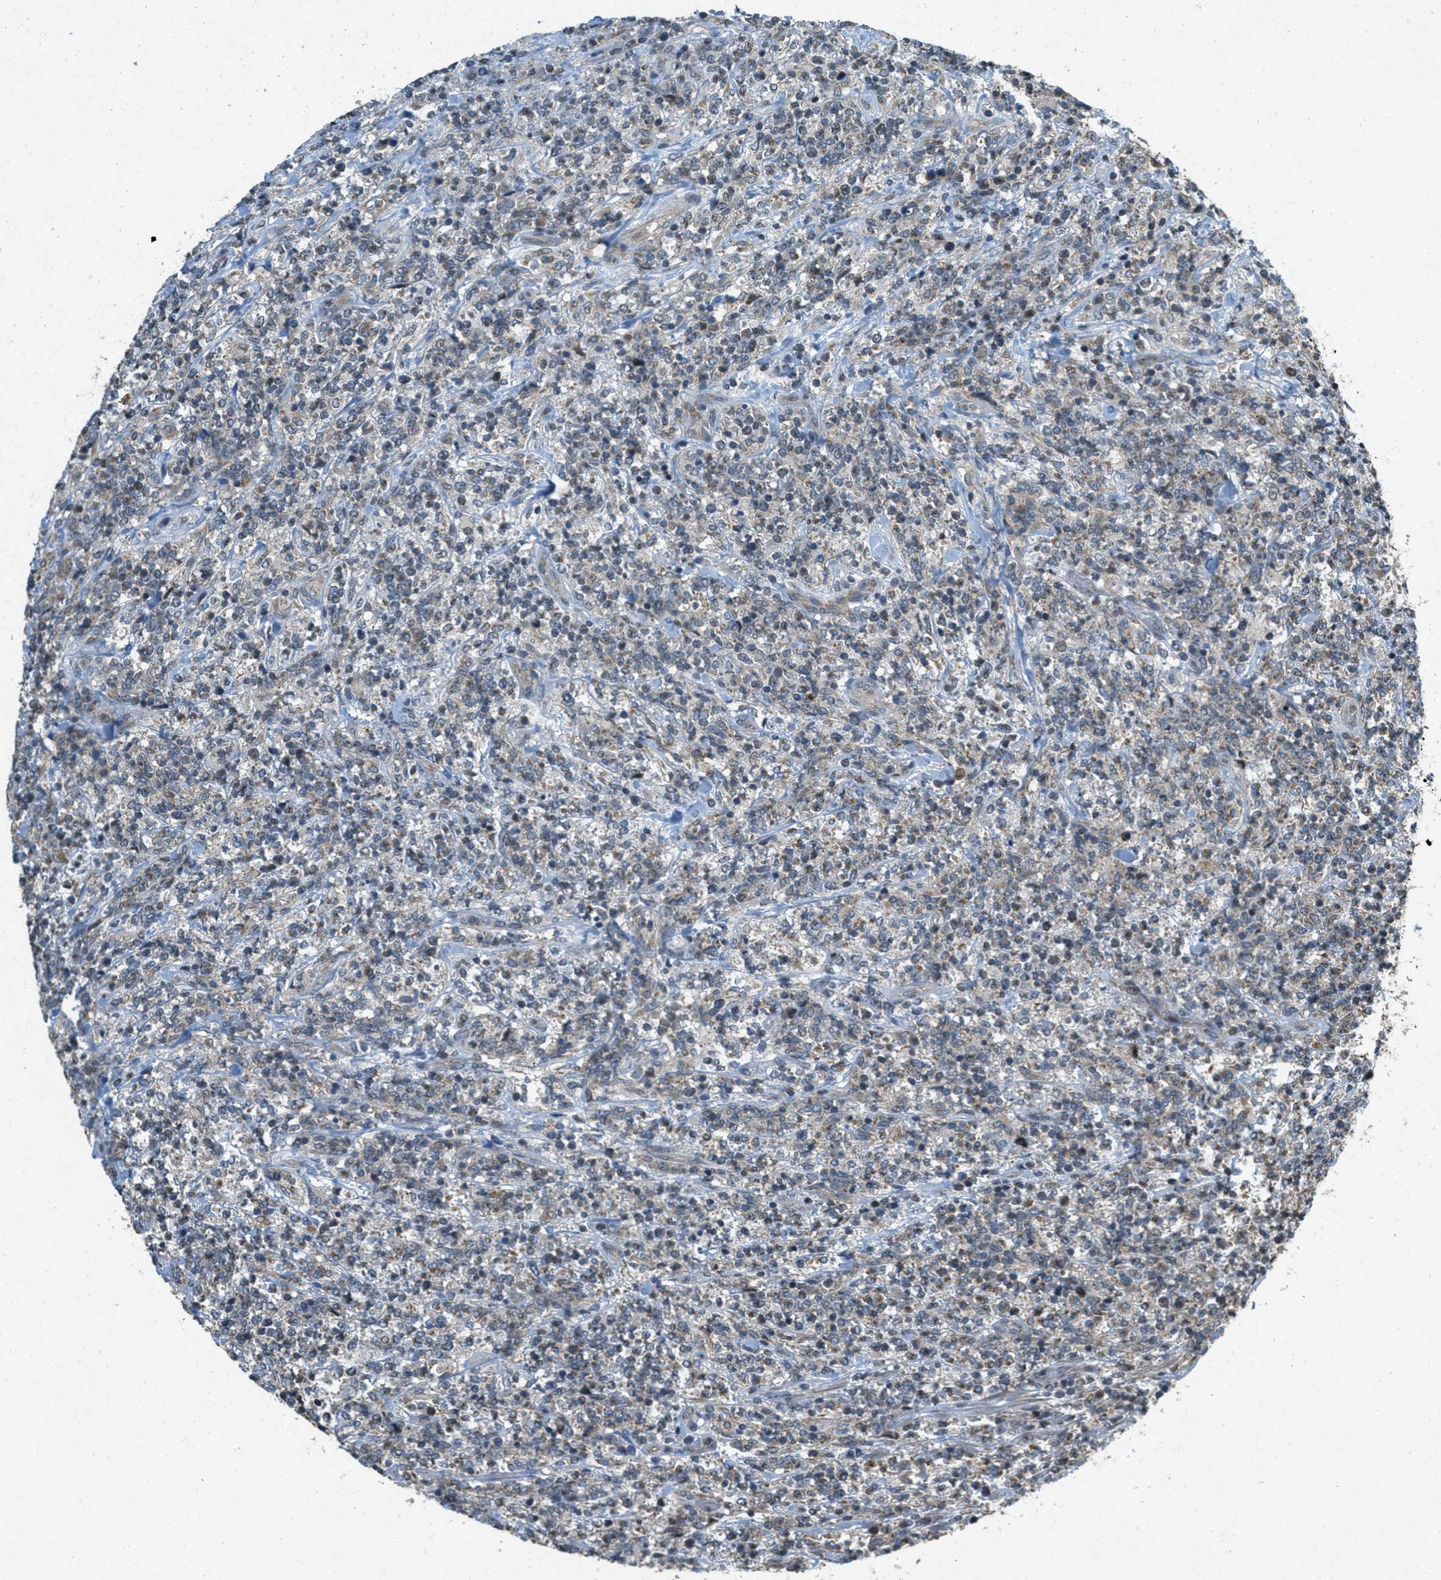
{"staining": {"intensity": "weak", "quantity": "25%-75%", "location": "cytoplasmic/membranous"}, "tissue": "lymphoma", "cell_type": "Tumor cells", "image_type": "cancer", "snomed": [{"axis": "morphology", "description": "Malignant lymphoma, non-Hodgkin's type, High grade"}, {"axis": "topography", "description": "Soft tissue"}], "caption": "Weak cytoplasmic/membranous protein positivity is identified in about 25%-75% of tumor cells in high-grade malignant lymphoma, non-Hodgkin's type.", "gene": "PPP1R15A", "patient": {"sex": "male", "age": 18}}